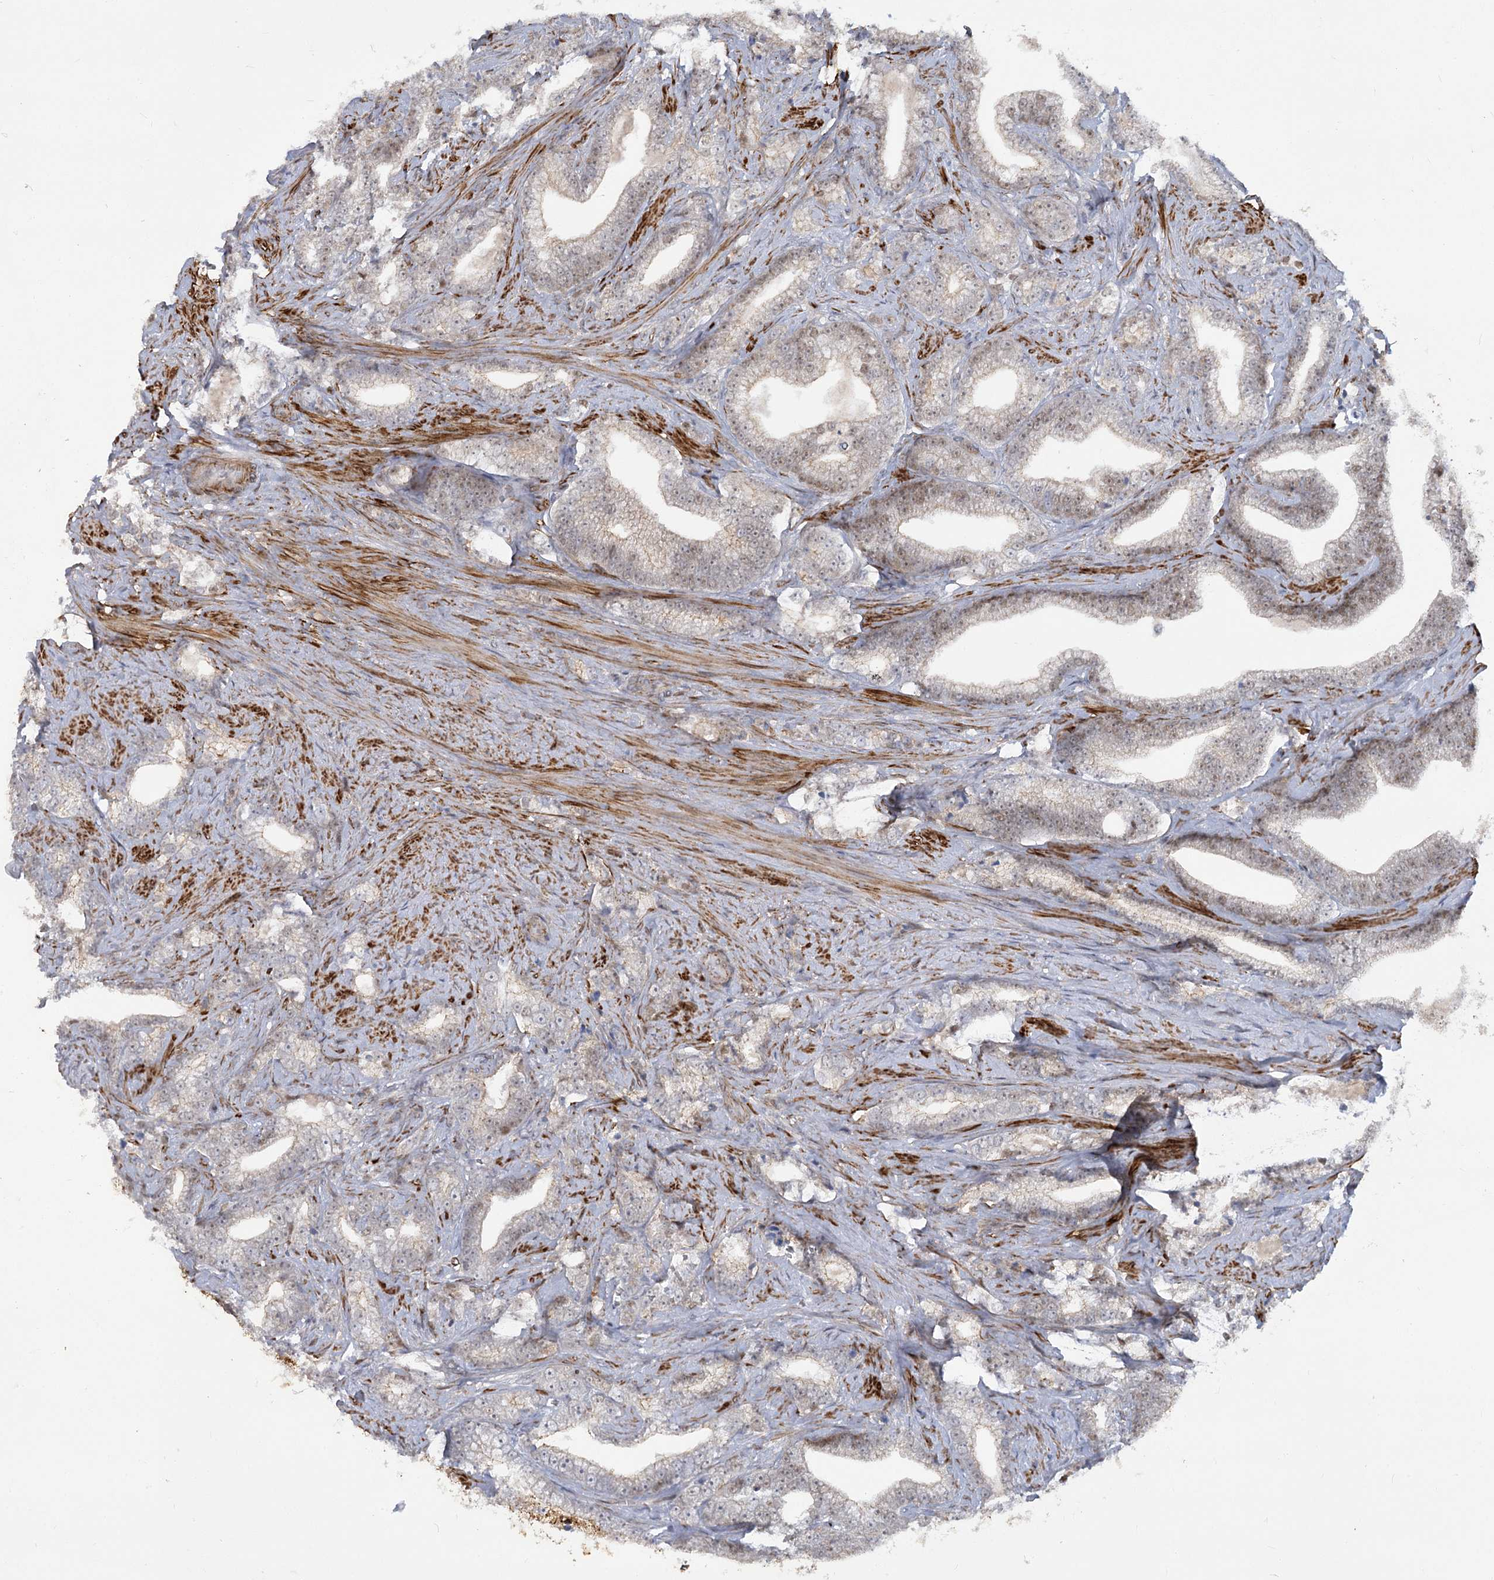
{"staining": {"intensity": "moderate", "quantity": "<25%", "location": "cytoplasmic/membranous,nuclear"}, "tissue": "prostate cancer", "cell_type": "Tumor cells", "image_type": "cancer", "snomed": [{"axis": "morphology", "description": "Adenocarcinoma, High grade"}, {"axis": "topography", "description": "Prostate and seminal vesicle, NOS"}], "caption": "An IHC micrograph of tumor tissue is shown. Protein staining in brown labels moderate cytoplasmic/membranous and nuclear positivity in prostate adenocarcinoma (high-grade) within tumor cells. Nuclei are stained in blue.", "gene": "ARSI", "patient": {"sex": "male", "age": 67}}